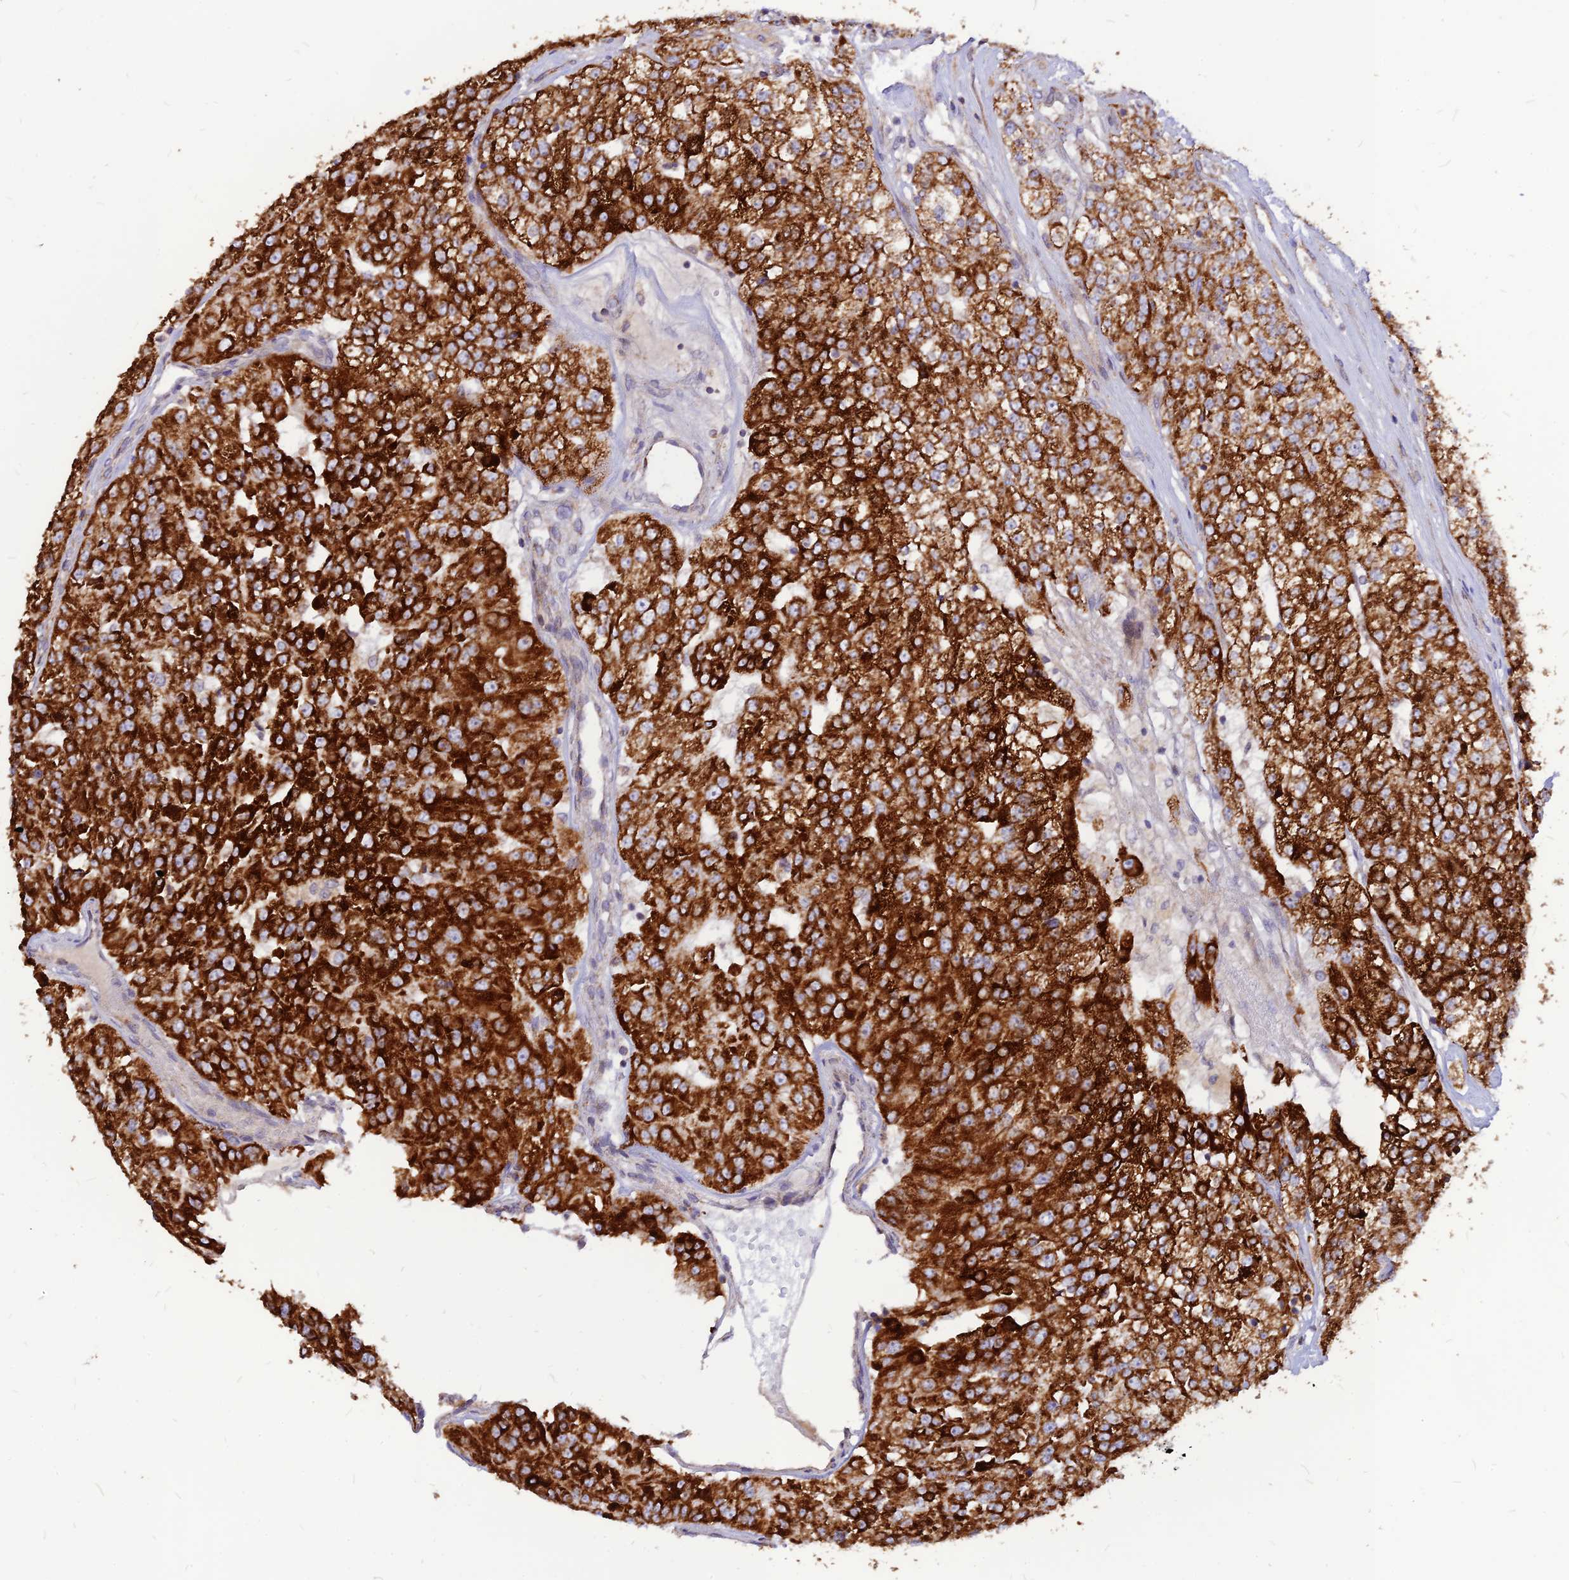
{"staining": {"intensity": "strong", "quantity": ">75%", "location": "cytoplasmic/membranous"}, "tissue": "renal cancer", "cell_type": "Tumor cells", "image_type": "cancer", "snomed": [{"axis": "morphology", "description": "Adenocarcinoma, NOS"}, {"axis": "topography", "description": "Kidney"}], "caption": "Protein staining by immunohistochemistry (IHC) reveals strong cytoplasmic/membranous positivity in approximately >75% of tumor cells in adenocarcinoma (renal).", "gene": "ECI1", "patient": {"sex": "female", "age": 63}}